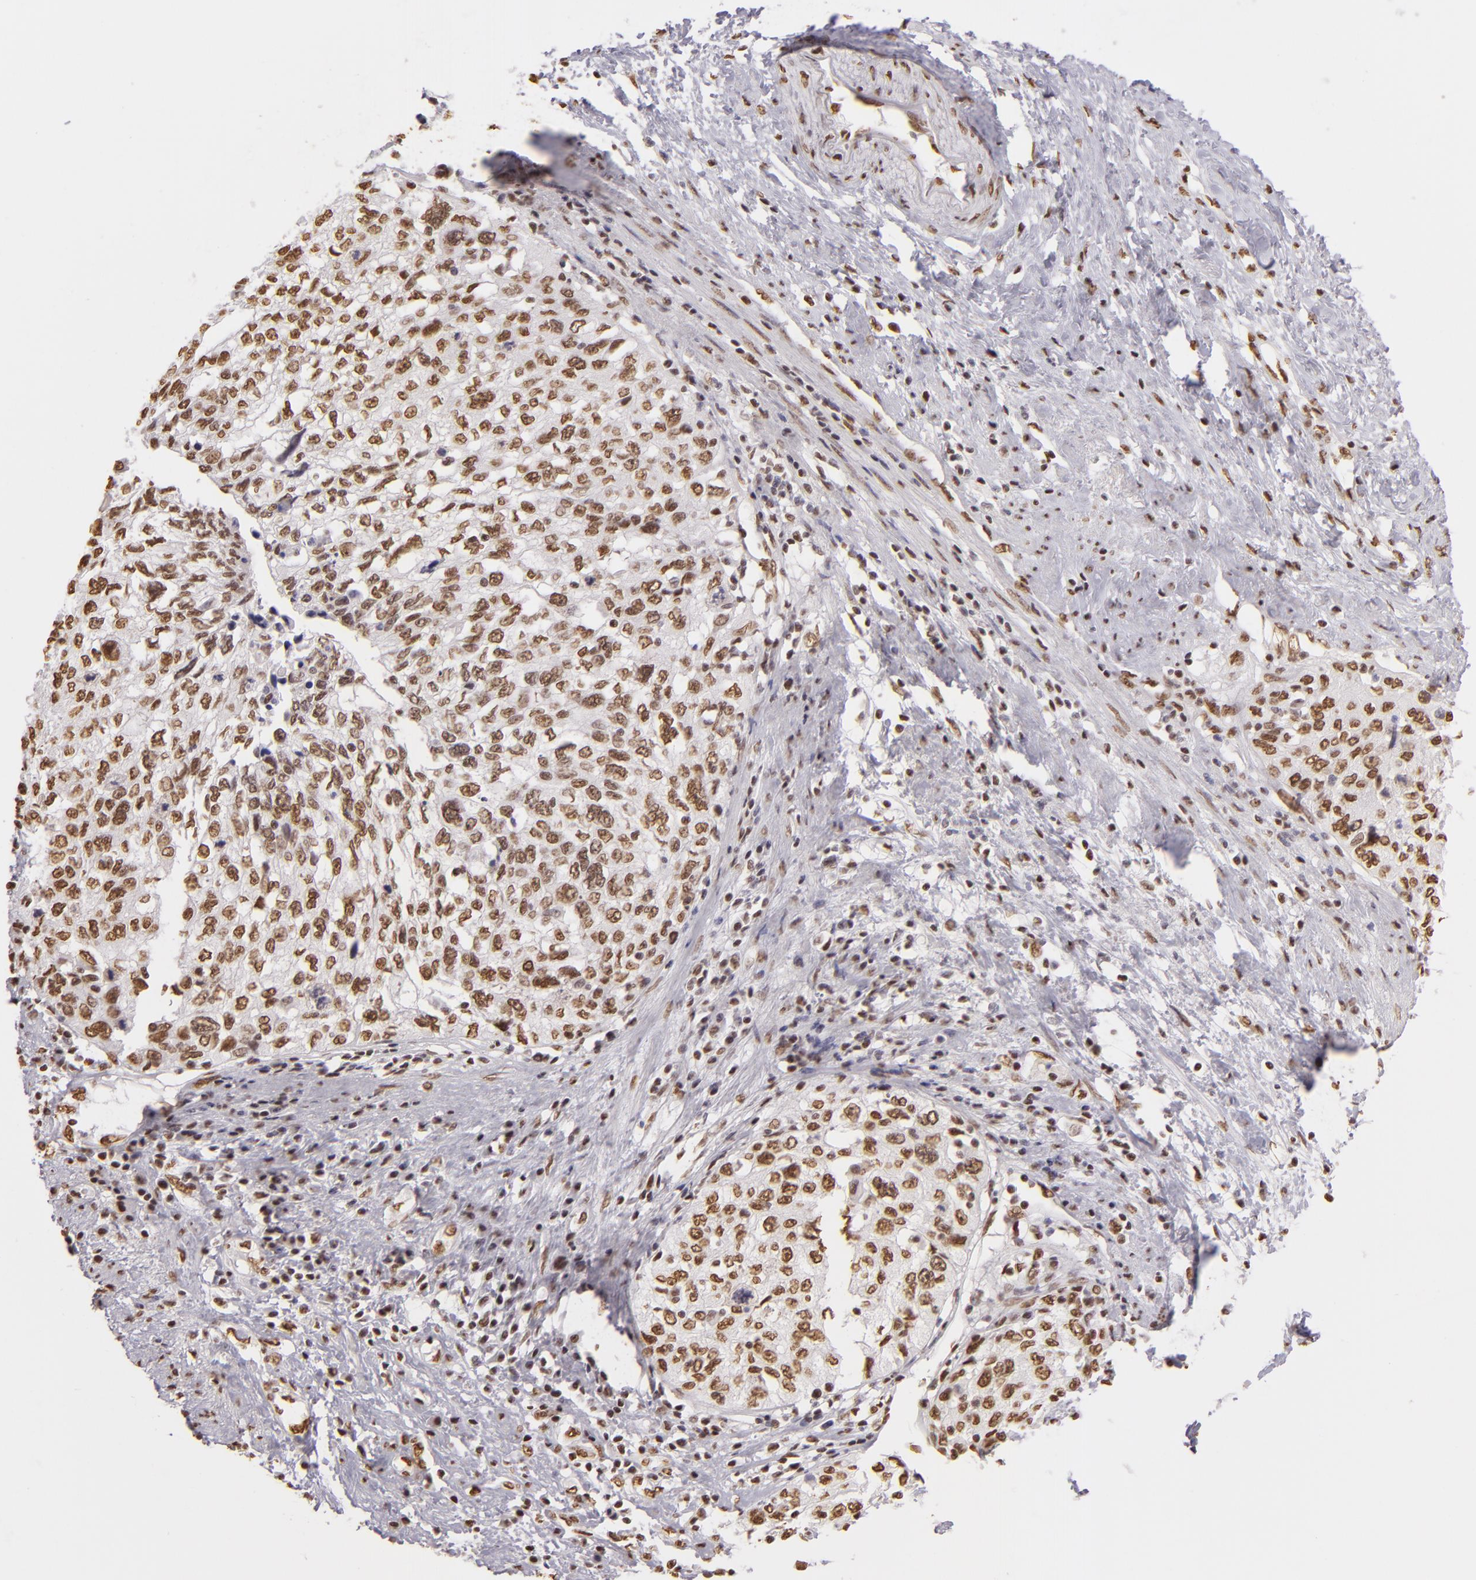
{"staining": {"intensity": "moderate", "quantity": ">75%", "location": "nuclear"}, "tissue": "cervical cancer", "cell_type": "Tumor cells", "image_type": "cancer", "snomed": [{"axis": "morphology", "description": "Squamous cell carcinoma, NOS"}, {"axis": "topography", "description": "Cervix"}], "caption": "Immunohistochemistry (IHC) histopathology image of cervical squamous cell carcinoma stained for a protein (brown), which demonstrates medium levels of moderate nuclear staining in approximately >75% of tumor cells.", "gene": "PAPOLA", "patient": {"sex": "female", "age": 57}}